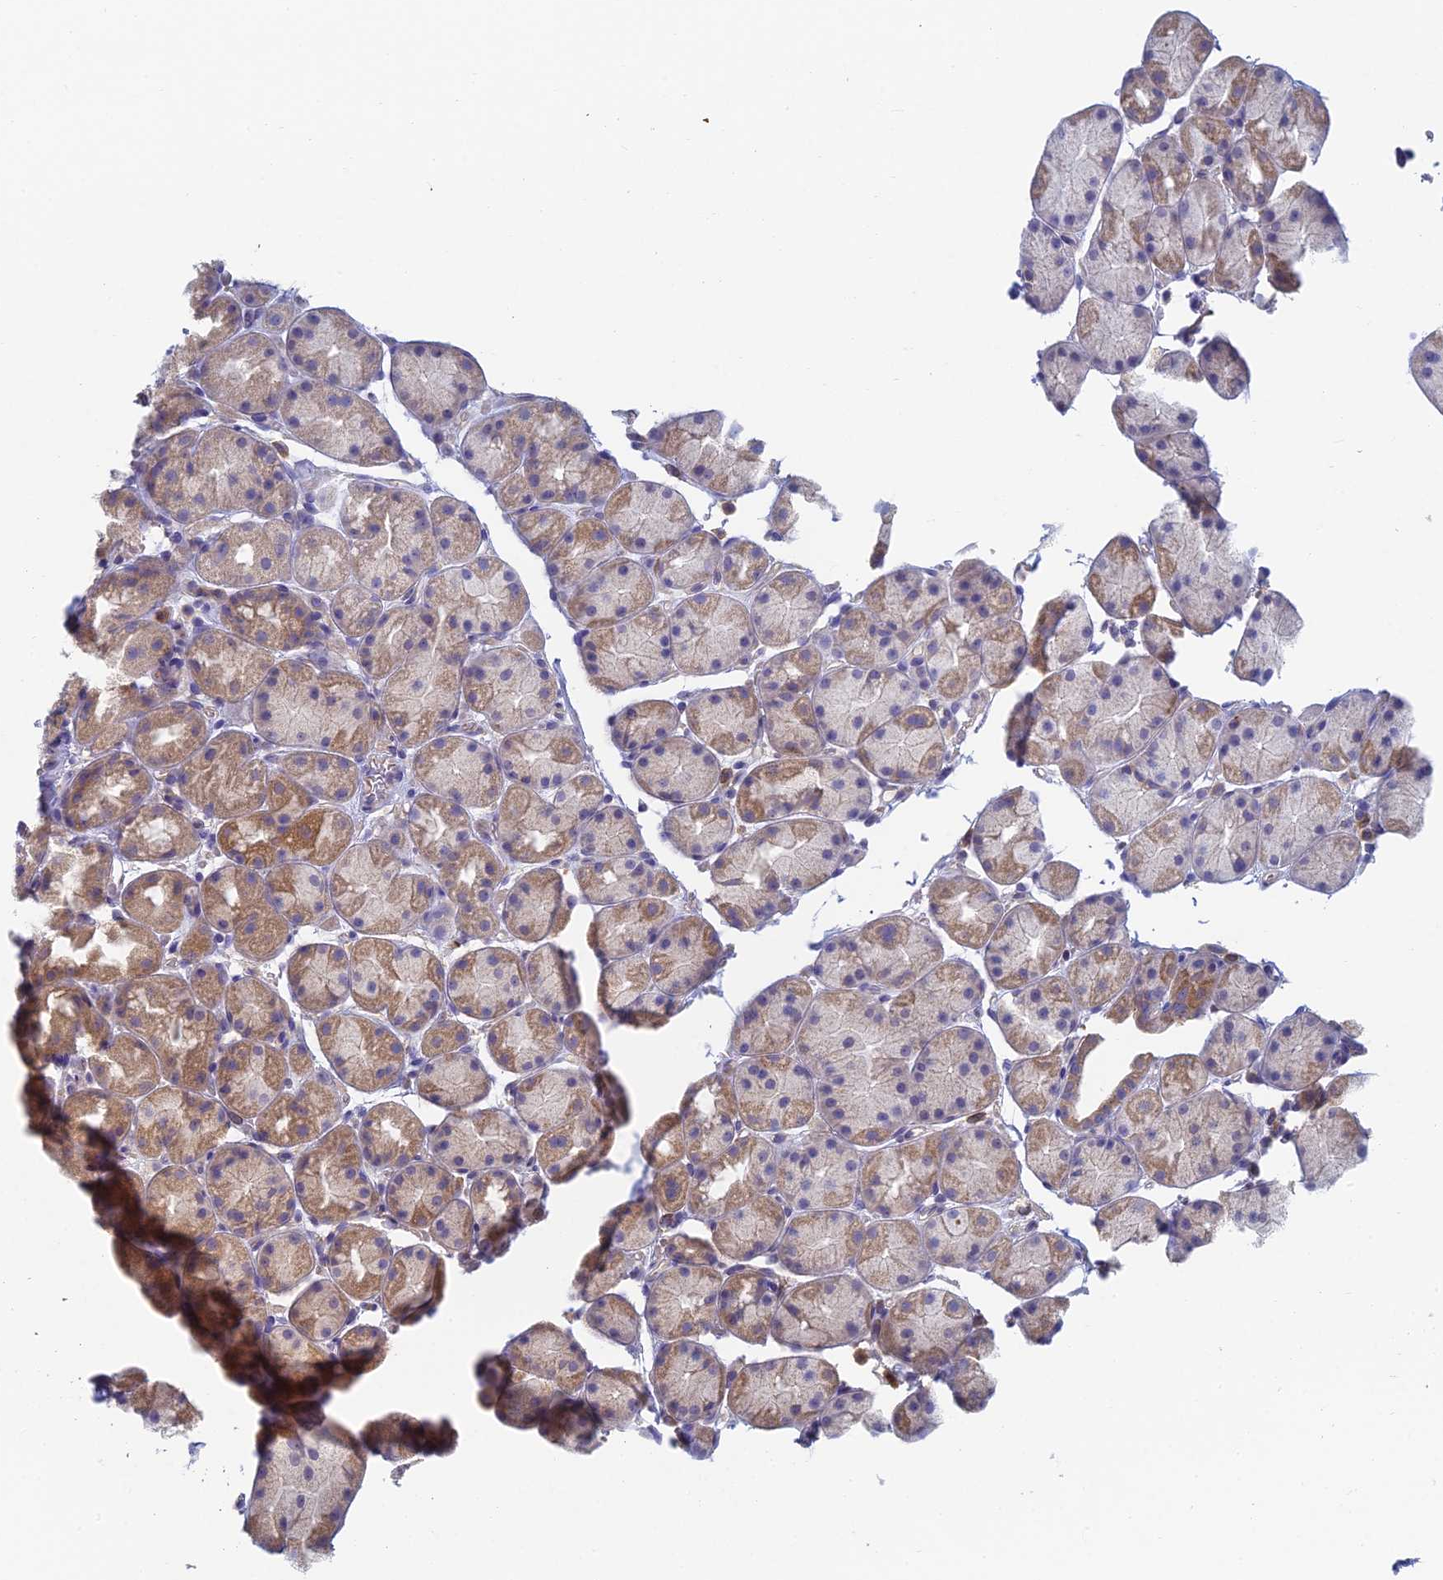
{"staining": {"intensity": "moderate", "quantity": "<25%", "location": "cytoplasmic/membranous"}, "tissue": "stomach", "cell_type": "Glandular cells", "image_type": "normal", "snomed": [{"axis": "morphology", "description": "Normal tissue, NOS"}, {"axis": "topography", "description": "Stomach, upper"}, {"axis": "topography", "description": "Stomach"}], "caption": "A histopathology image of stomach stained for a protein exhibits moderate cytoplasmic/membranous brown staining in glandular cells. The staining is performed using DAB (3,3'-diaminobenzidine) brown chromogen to label protein expression. The nuclei are counter-stained blue using hematoxylin.", "gene": "STRN4", "patient": {"sex": "male", "age": 47}}